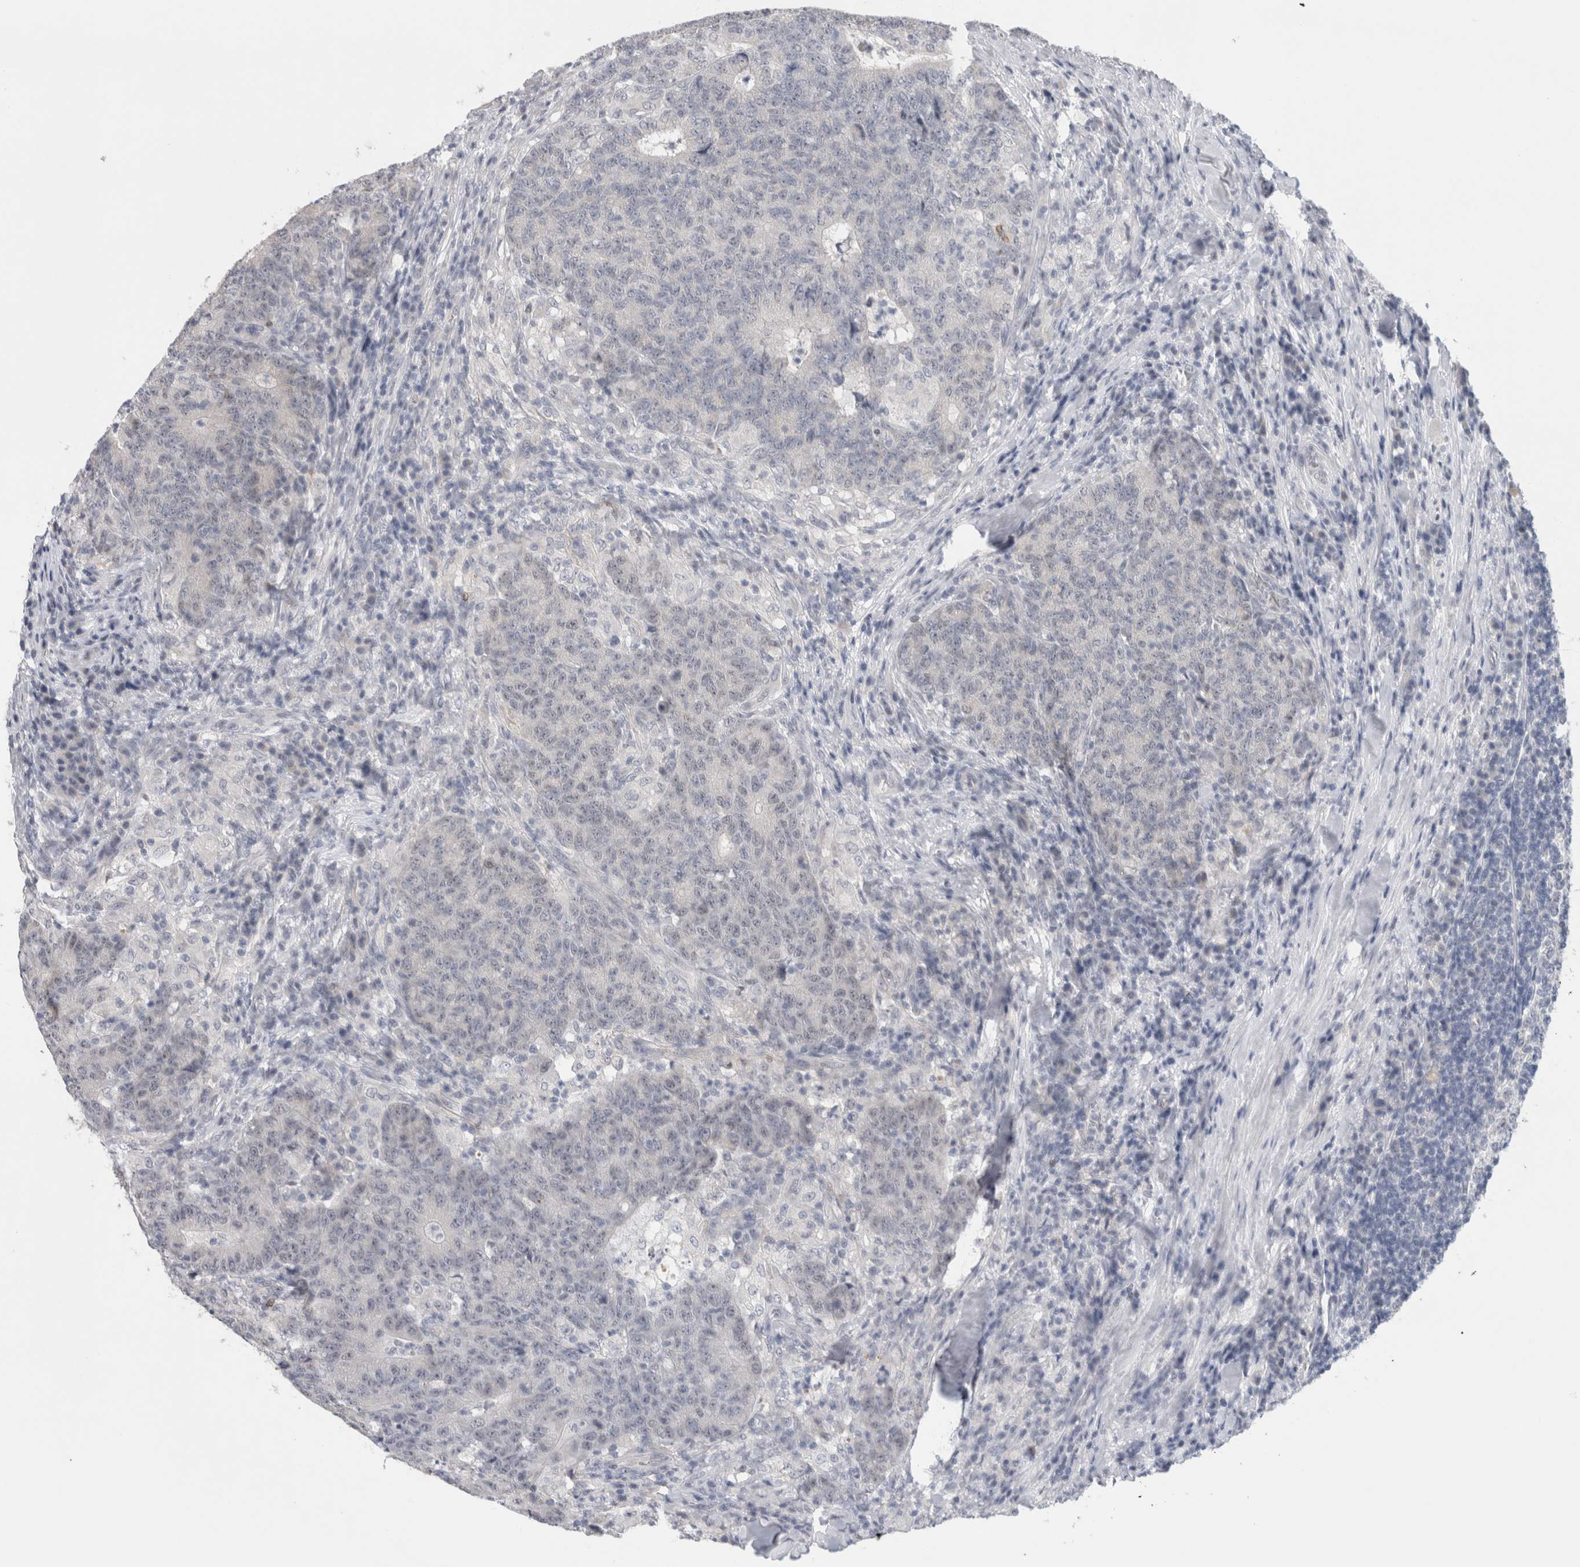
{"staining": {"intensity": "negative", "quantity": "none", "location": "none"}, "tissue": "colorectal cancer", "cell_type": "Tumor cells", "image_type": "cancer", "snomed": [{"axis": "morphology", "description": "Normal tissue, NOS"}, {"axis": "morphology", "description": "Adenocarcinoma, NOS"}, {"axis": "topography", "description": "Colon"}], "caption": "Tumor cells are negative for brown protein staining in colorectal adenocarcinoma.", "gene": "TONSL", "patient": {"sex": "female", "age": 75}}